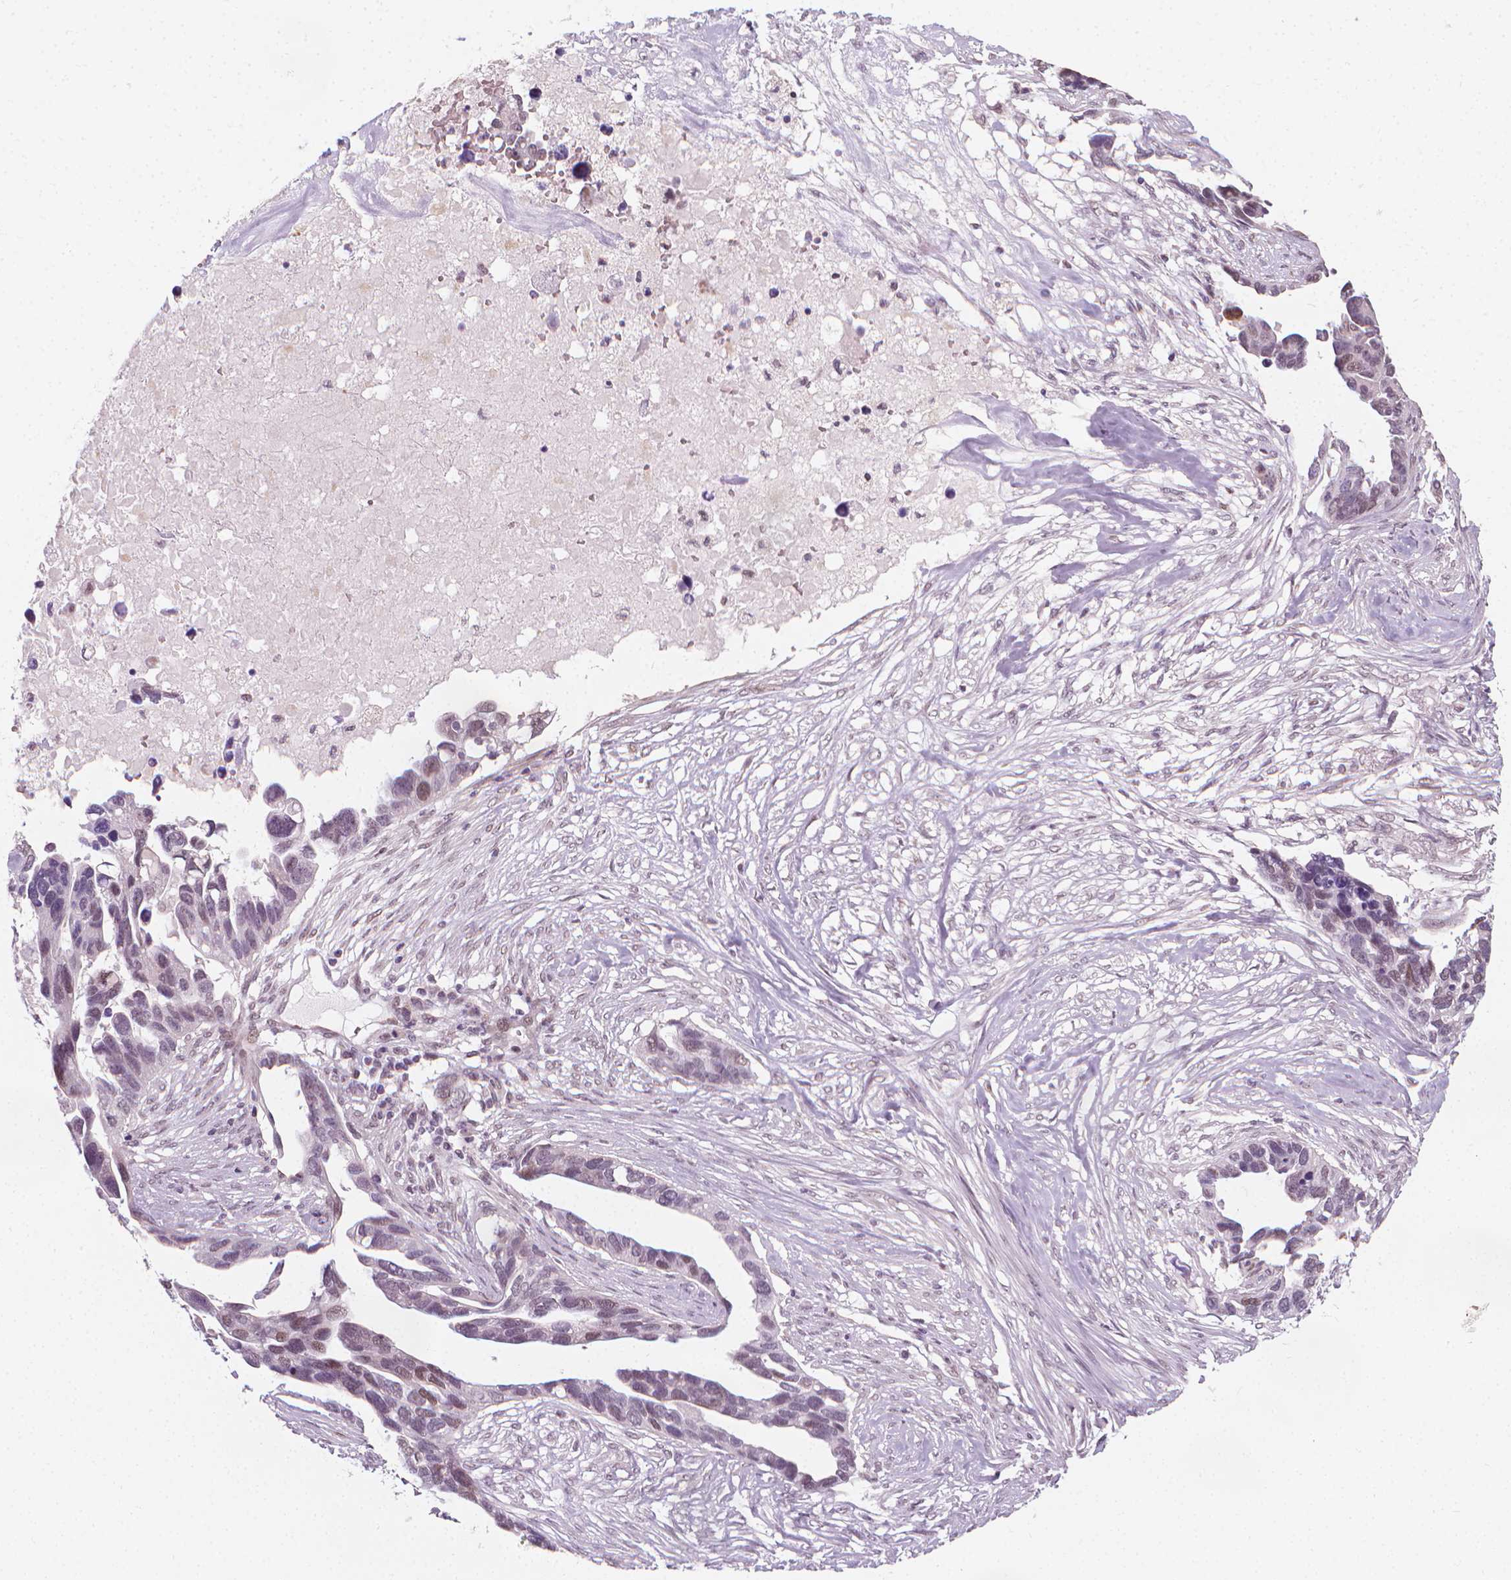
{"staining": {"intensity": "weak", "quantity": "<25%", "location": "nuclear"}, "tissue": "ovarian cancer", "cell_type": "Tumor cells", "image_type": "cancer", "snomed": [{"axis": "morphology", "description": "Cystadenocarcinoma, serous, NOS"}, {"axis": "topography", "description": "Ovary"}], "caption": "Ovarian cancer (serous cystadenocarcinoma) was stained to show a protein in brown. There is no significant expression in tumor cells.", "gene": "CDKN1C", "patient": {"sex": "female", "age": 54}}